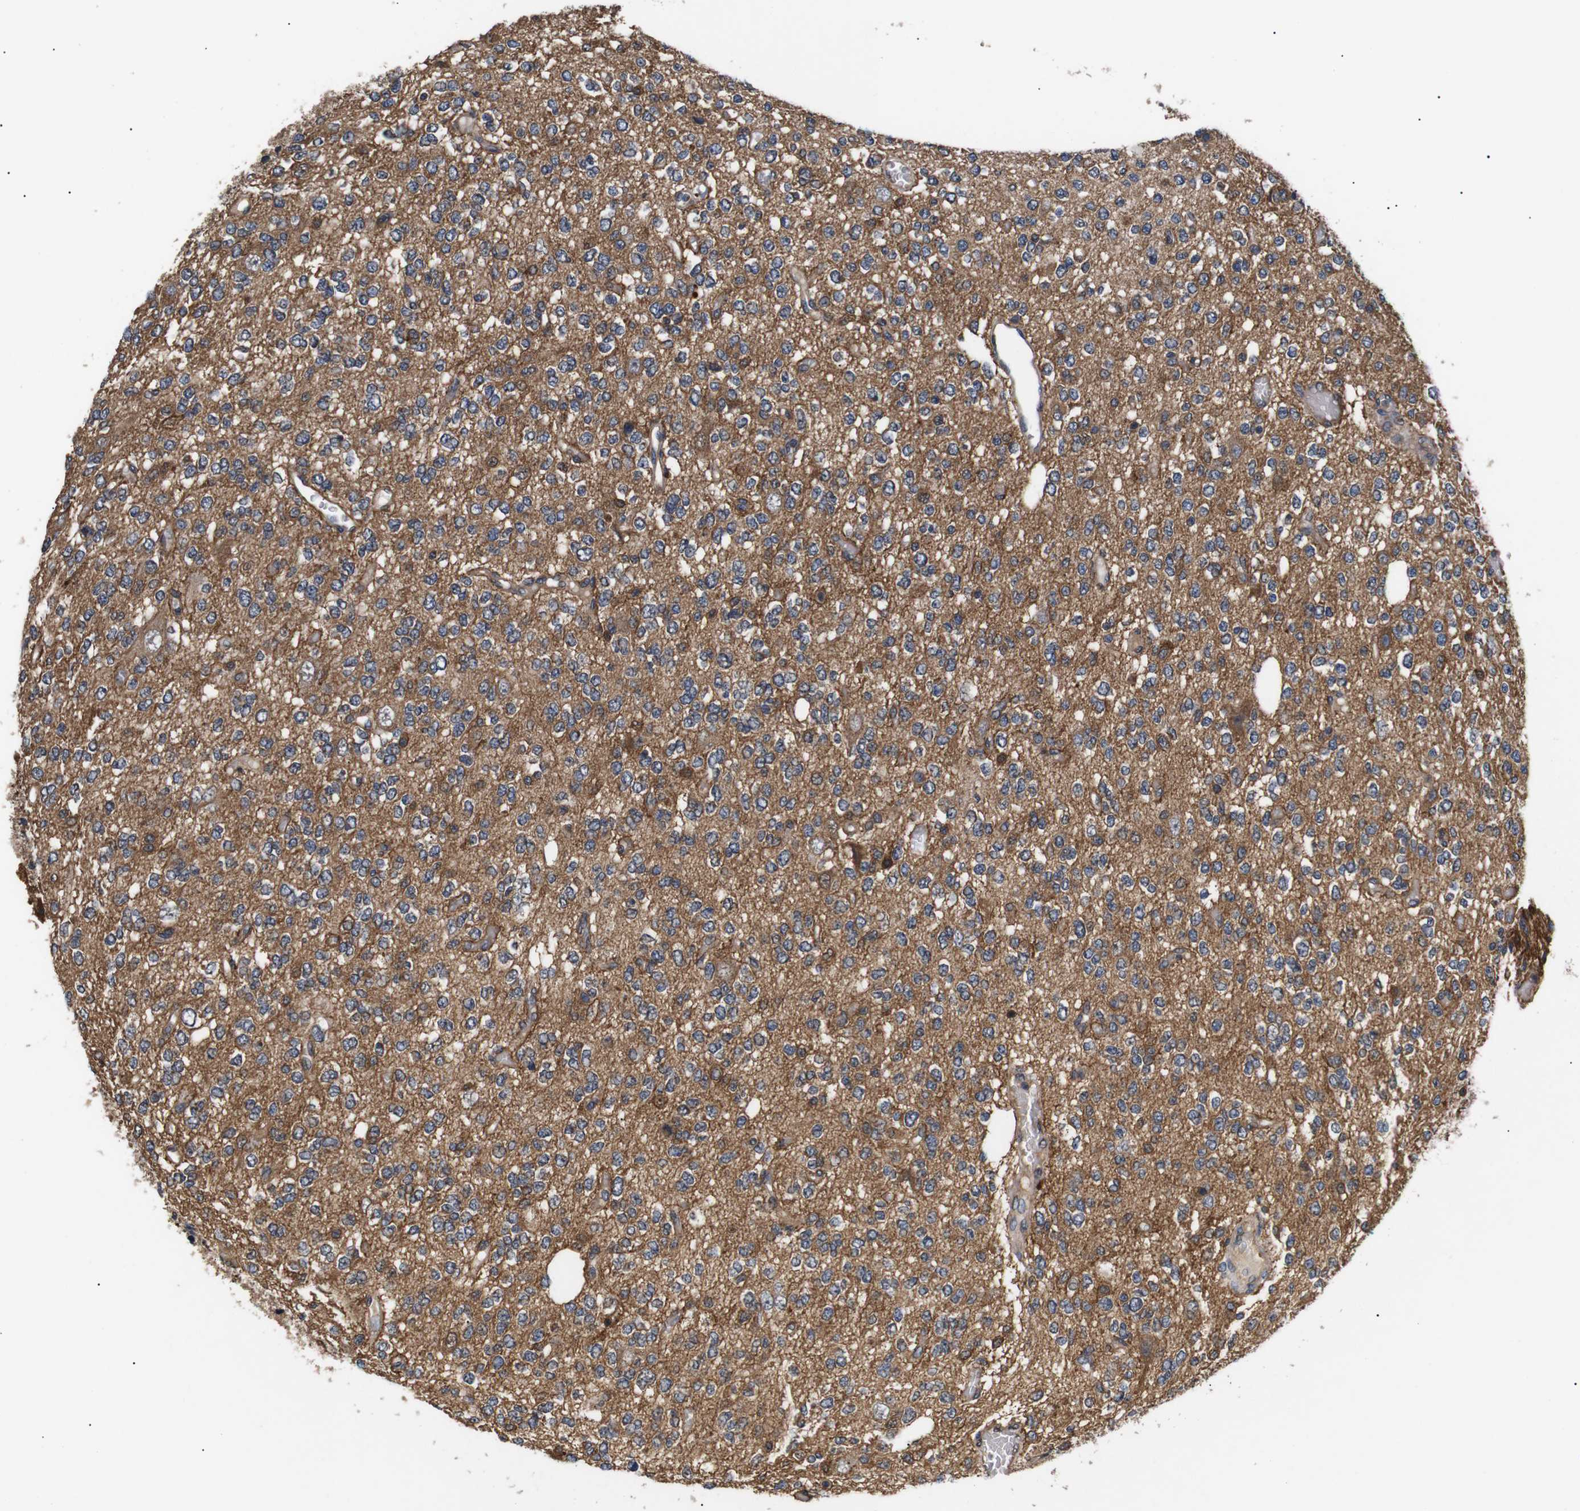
{"staining": {"intensity": "moderate", "quantity": "25%-75%", "location": "cytoplasmic/membranous"}, "tissue": "glioma", "cell_type": "Tumor cells", "image_type": "cancer", "snomed": [{"axis": "morphology", "description": "Glioma, malignant, Low grade"}, {"axis": "topography", "description": "Brain"}], "caption": "This is an image of immunohistochemistry staining of low-grade glioma (malignant), which shows moderate staining in the cytoplasmic/membranous of tumor cells.", "gene": "DDR1", "patient": {"sex": "male", "age": 38}}